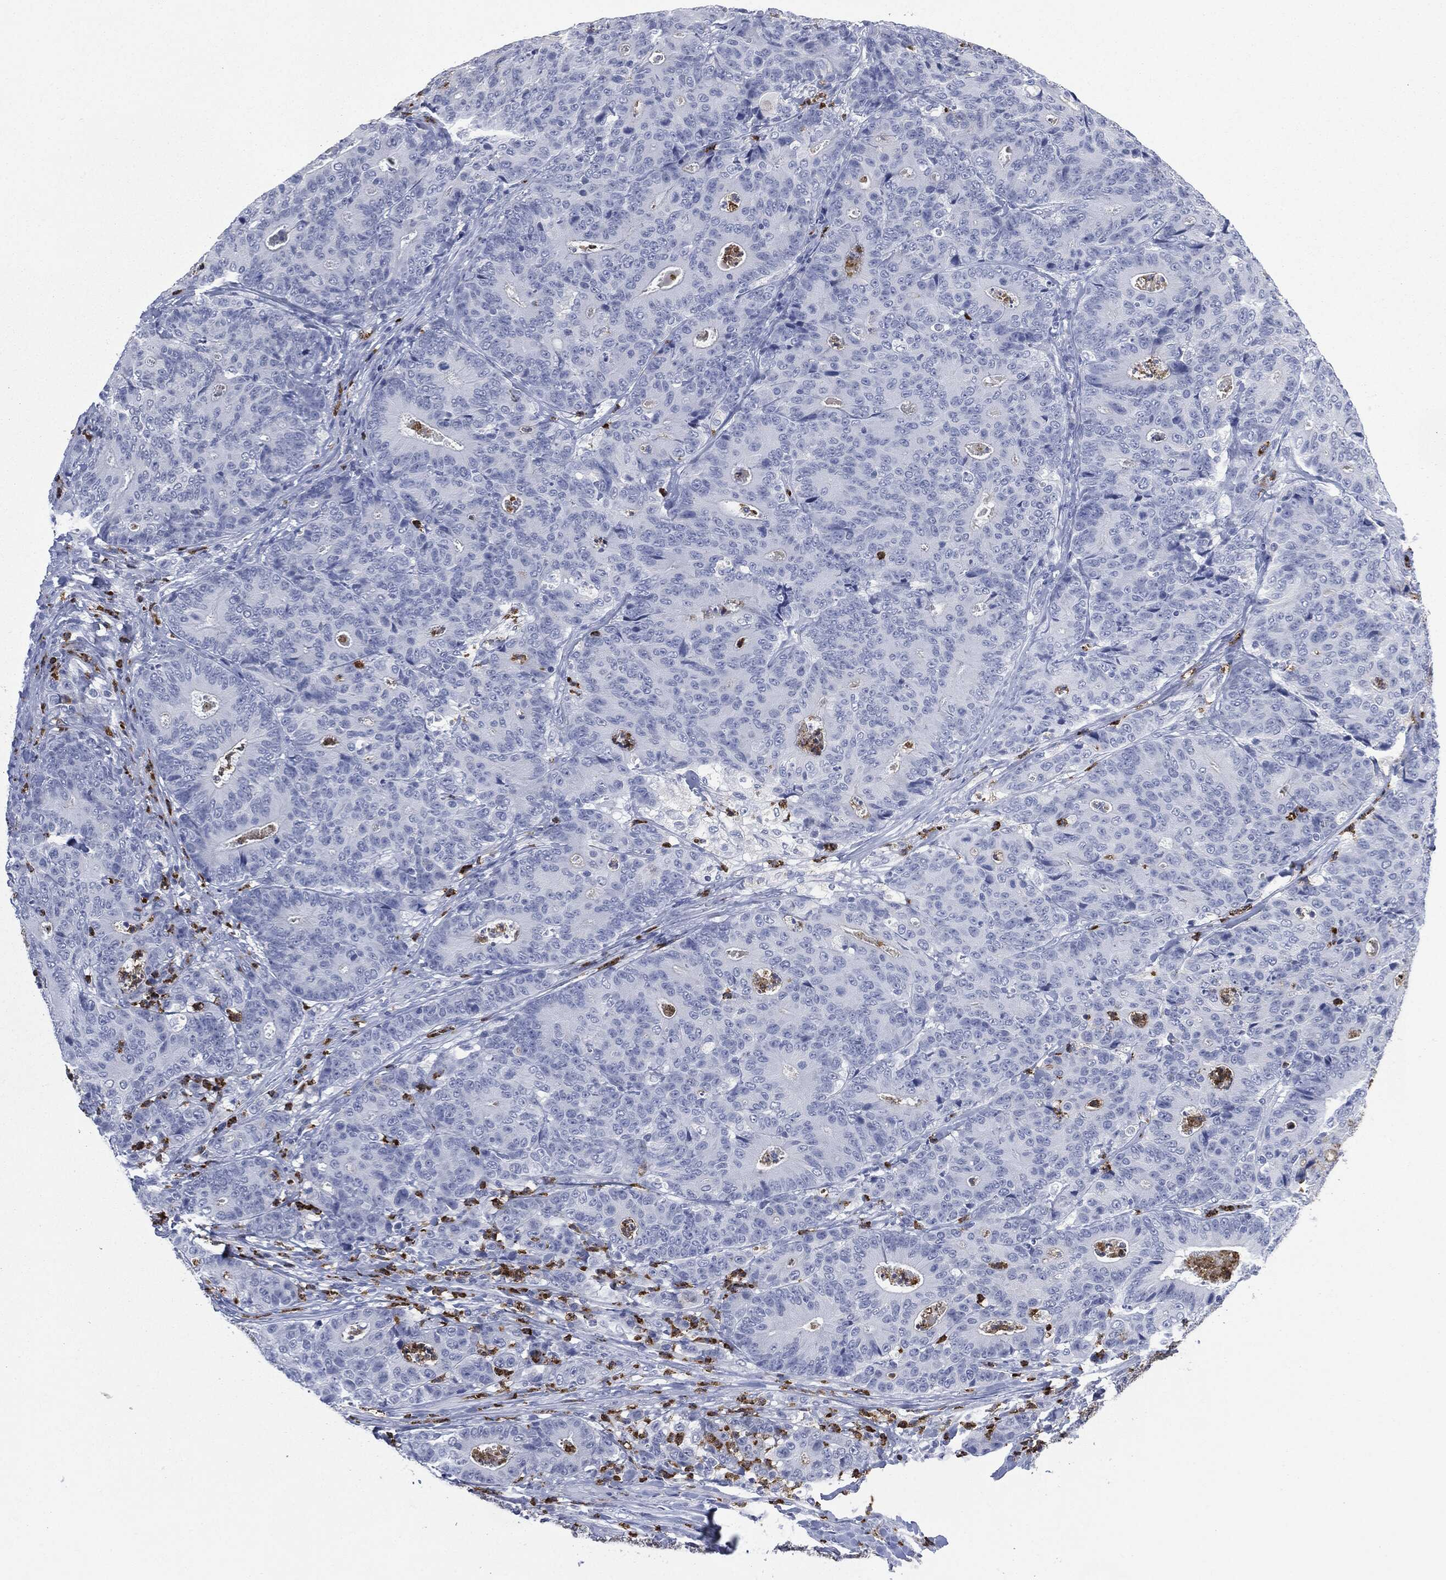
{"staining": {"intensity": "negative", "quantity": "none", "location": "none"}, "tissue": "colorectal cancer", "cell_type": "Tumor cells", "image_type": "cancer", "snomed": [{"axis": "morphology", "description": "Adenocarcinoma, NOS"}, {"axis": "topography", "description": "Colon"}], "caption": "Tumor cells show no significant expression in adenocarcinoma (colorectal).", "gene": "CEACAM8", "patient": {"sex": "male", "age": 70}}